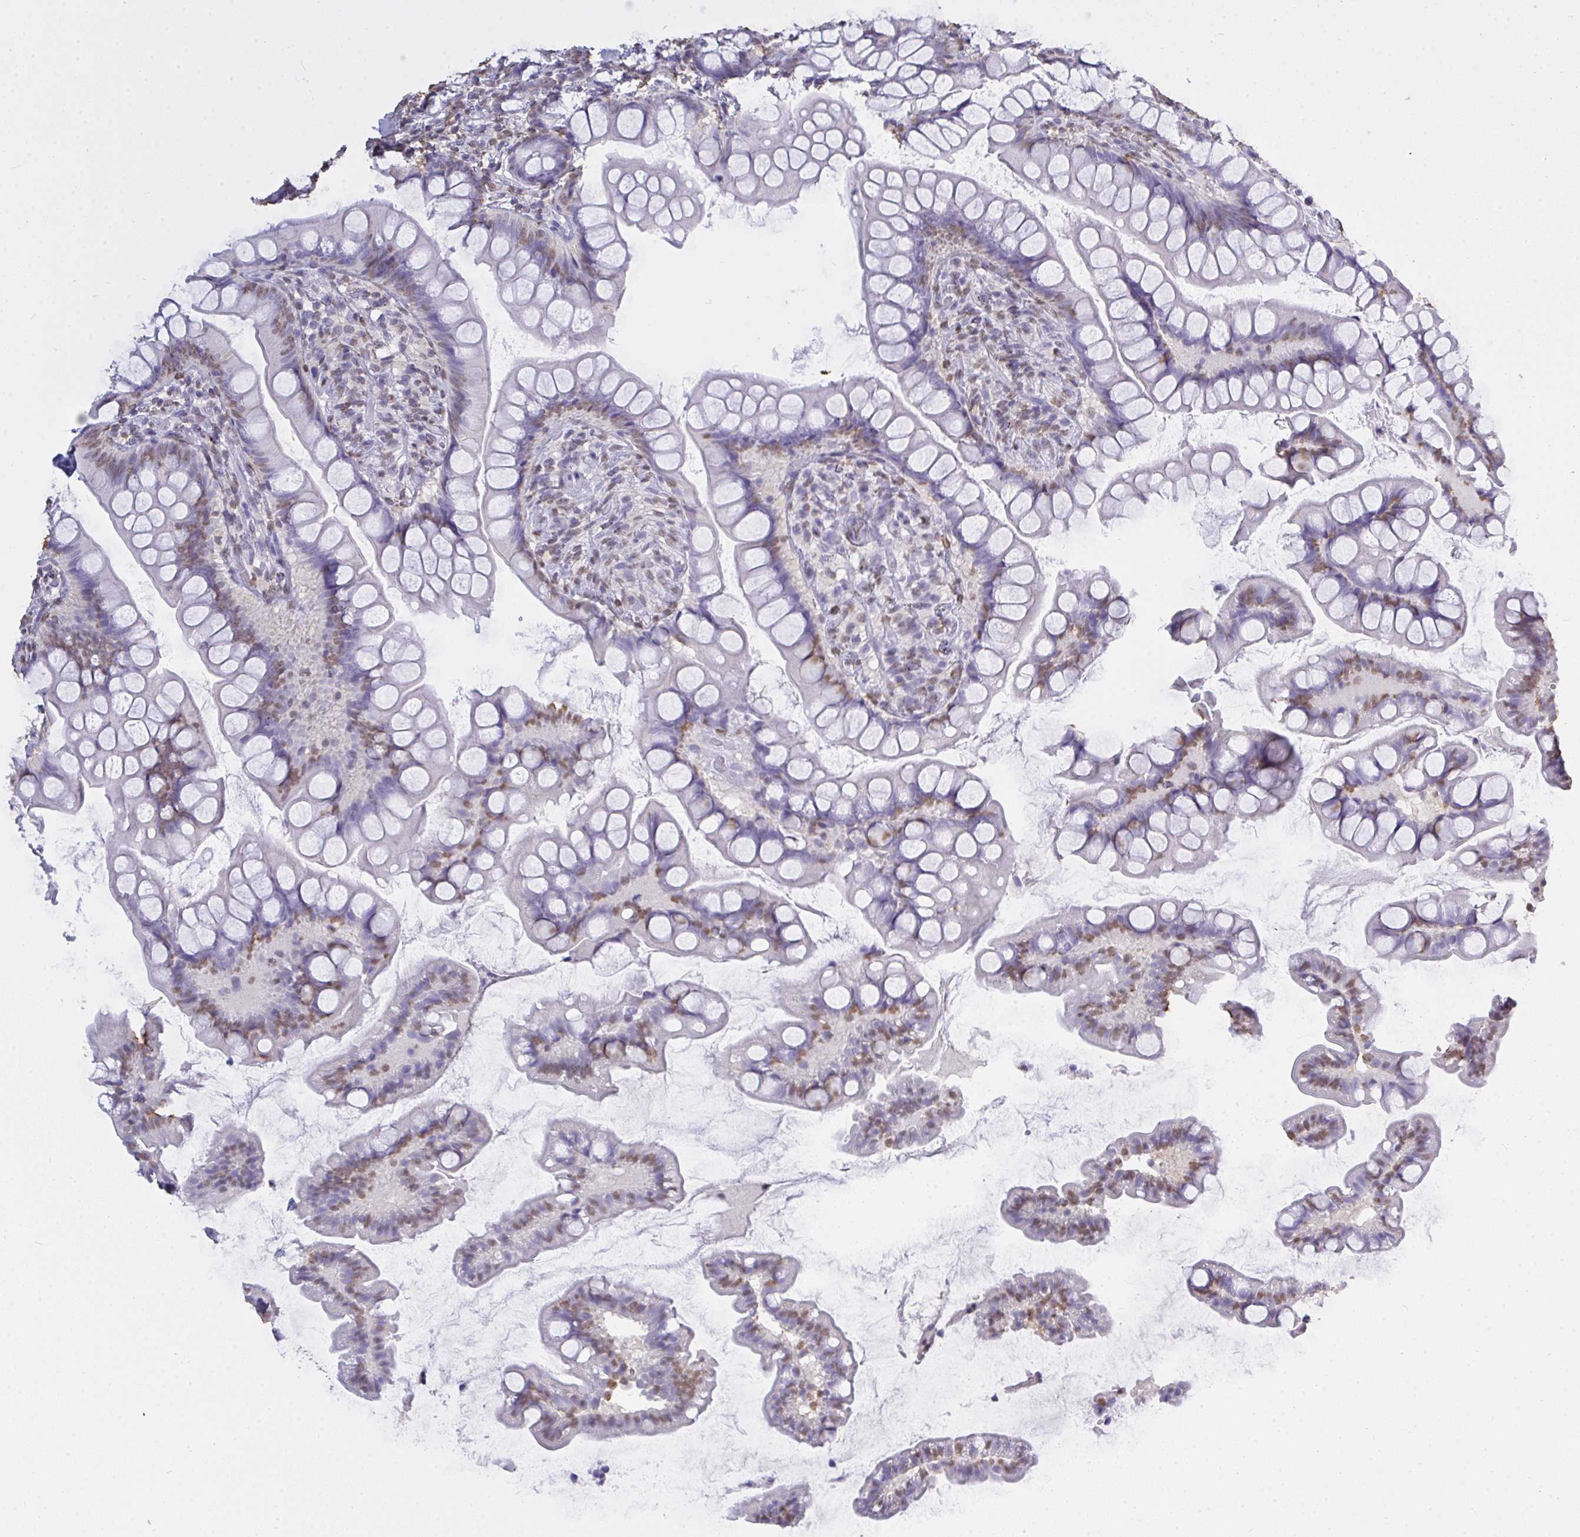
{"staining": {"intensity": "moderate", "quantity": "25%-75%", "location": "nuclear"}, "tissue": "small intestine", "cell_type": "Glandular cells", "image_type": "normal", "snomed": [{"axis": "morphology", "description": "Normal tissue, NOS"}, {"axis": "topography", "description": "Small intestine"}], "caption": "IHC histopathology image of unremarkable small intestine: small intestine stained using immunohistochemistry demonstrates medium levels of moderate protein expression localized specifically in the nuclear of glandular cells, appearing as a nuclear brown color.", "gene": "SEMA6B", "patient": {"sex": "male", "age": 70}}